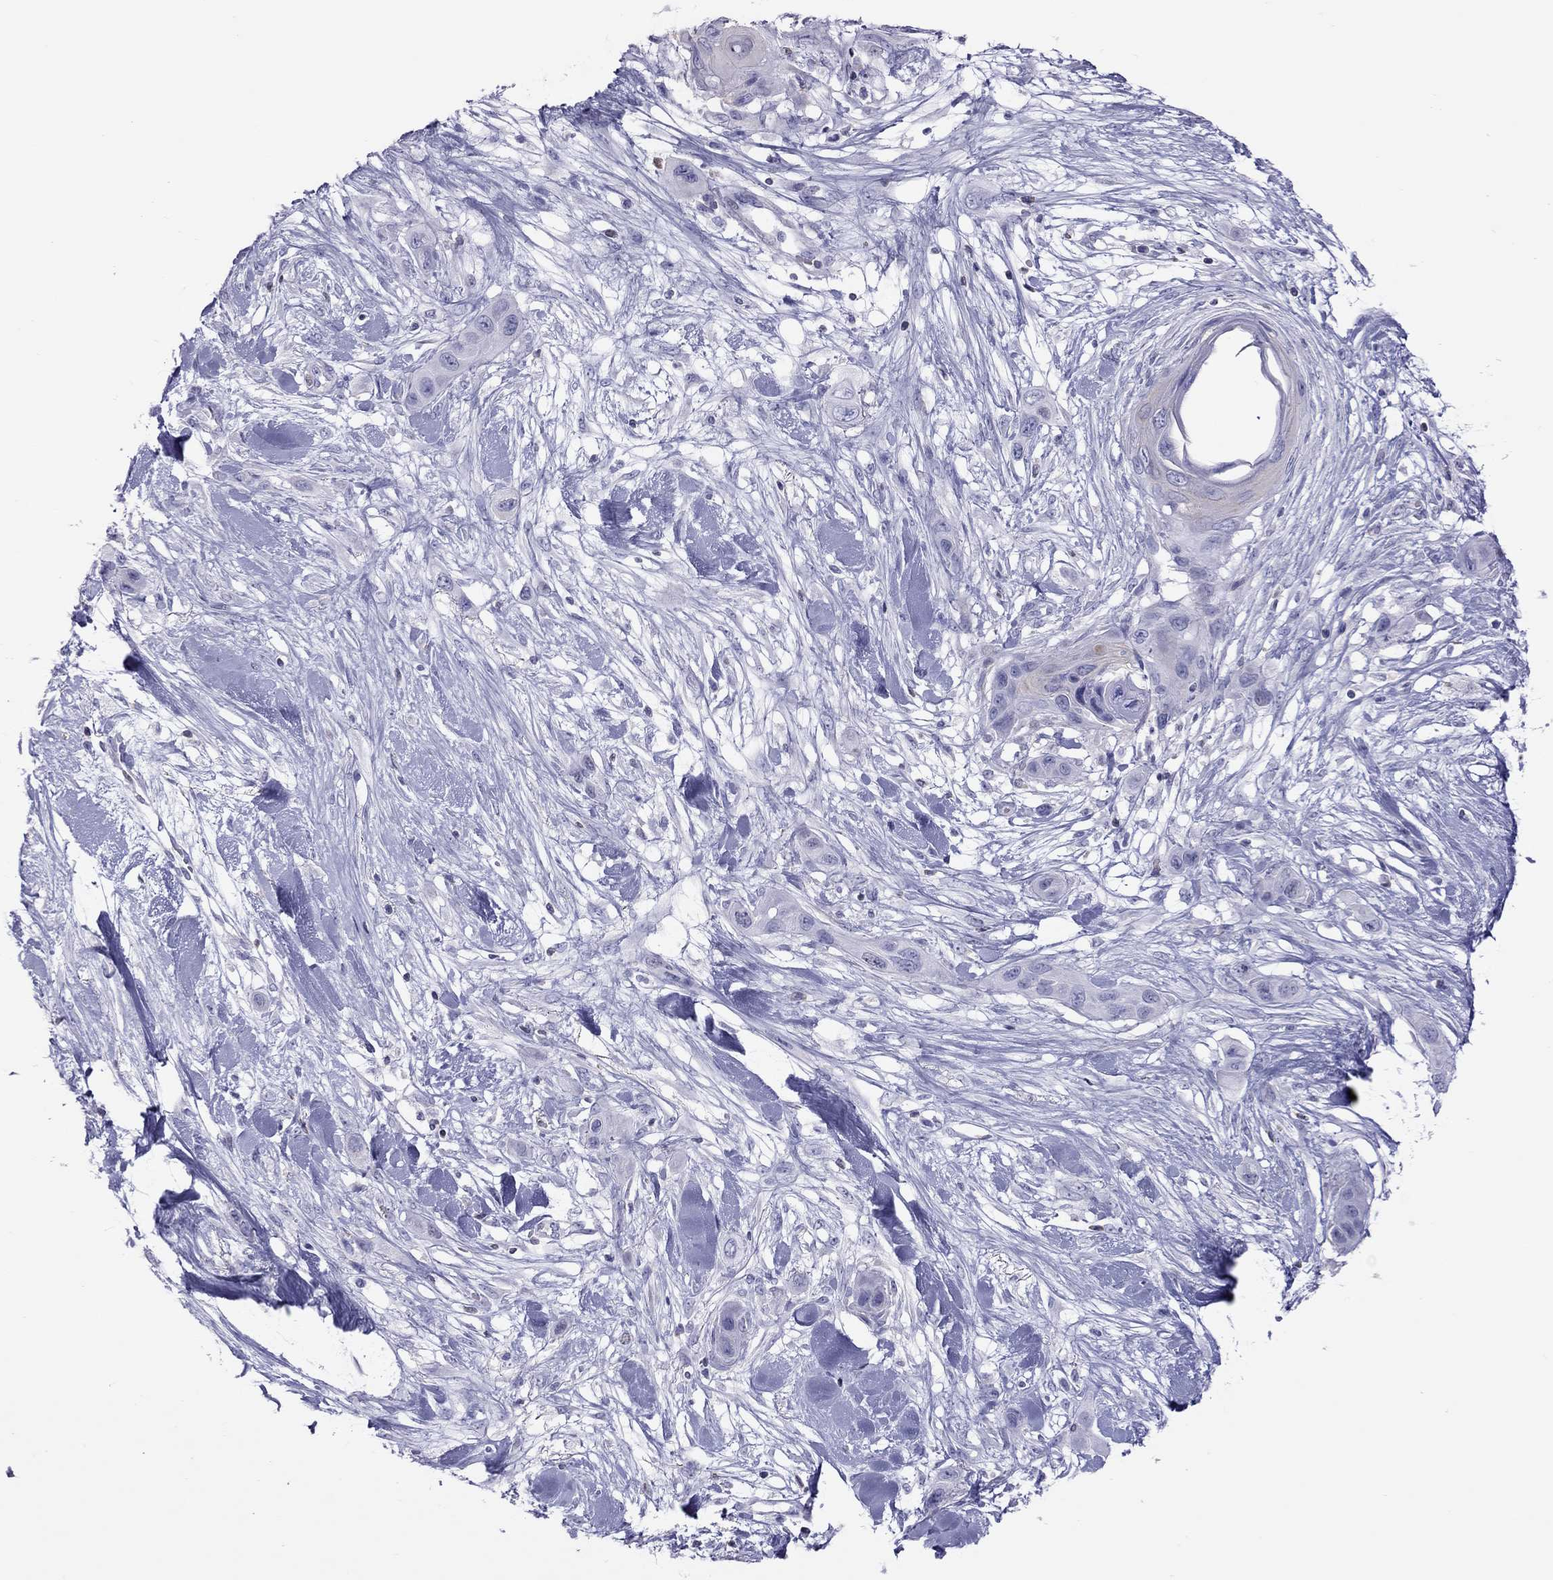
{"staining": {"intensity": "negative", "quantity": "none", "location": "none"}, "tissue": "skin cancer", "cell_type": "Tumor cells", "image_type": "cancer", "snomed": [{"axis": "morphology", "description": "Squamous cell carcinoma, NOS"}, {"axis": "topography", "description": "Skin"}], "caption": "Immunohistochemistry of human skin cancer (squamous cell carcinoma) exhibits no positivity in tumor cells. (Stains: DAB (3,3'-diaminobenzidine) immunohistochemistry (IHC) with hematoxylin counter stain, Microscopy: brightfield microscopy at high magnification).", "gene": "STAG3", "patient": {"sex": "male", "age": 79}}